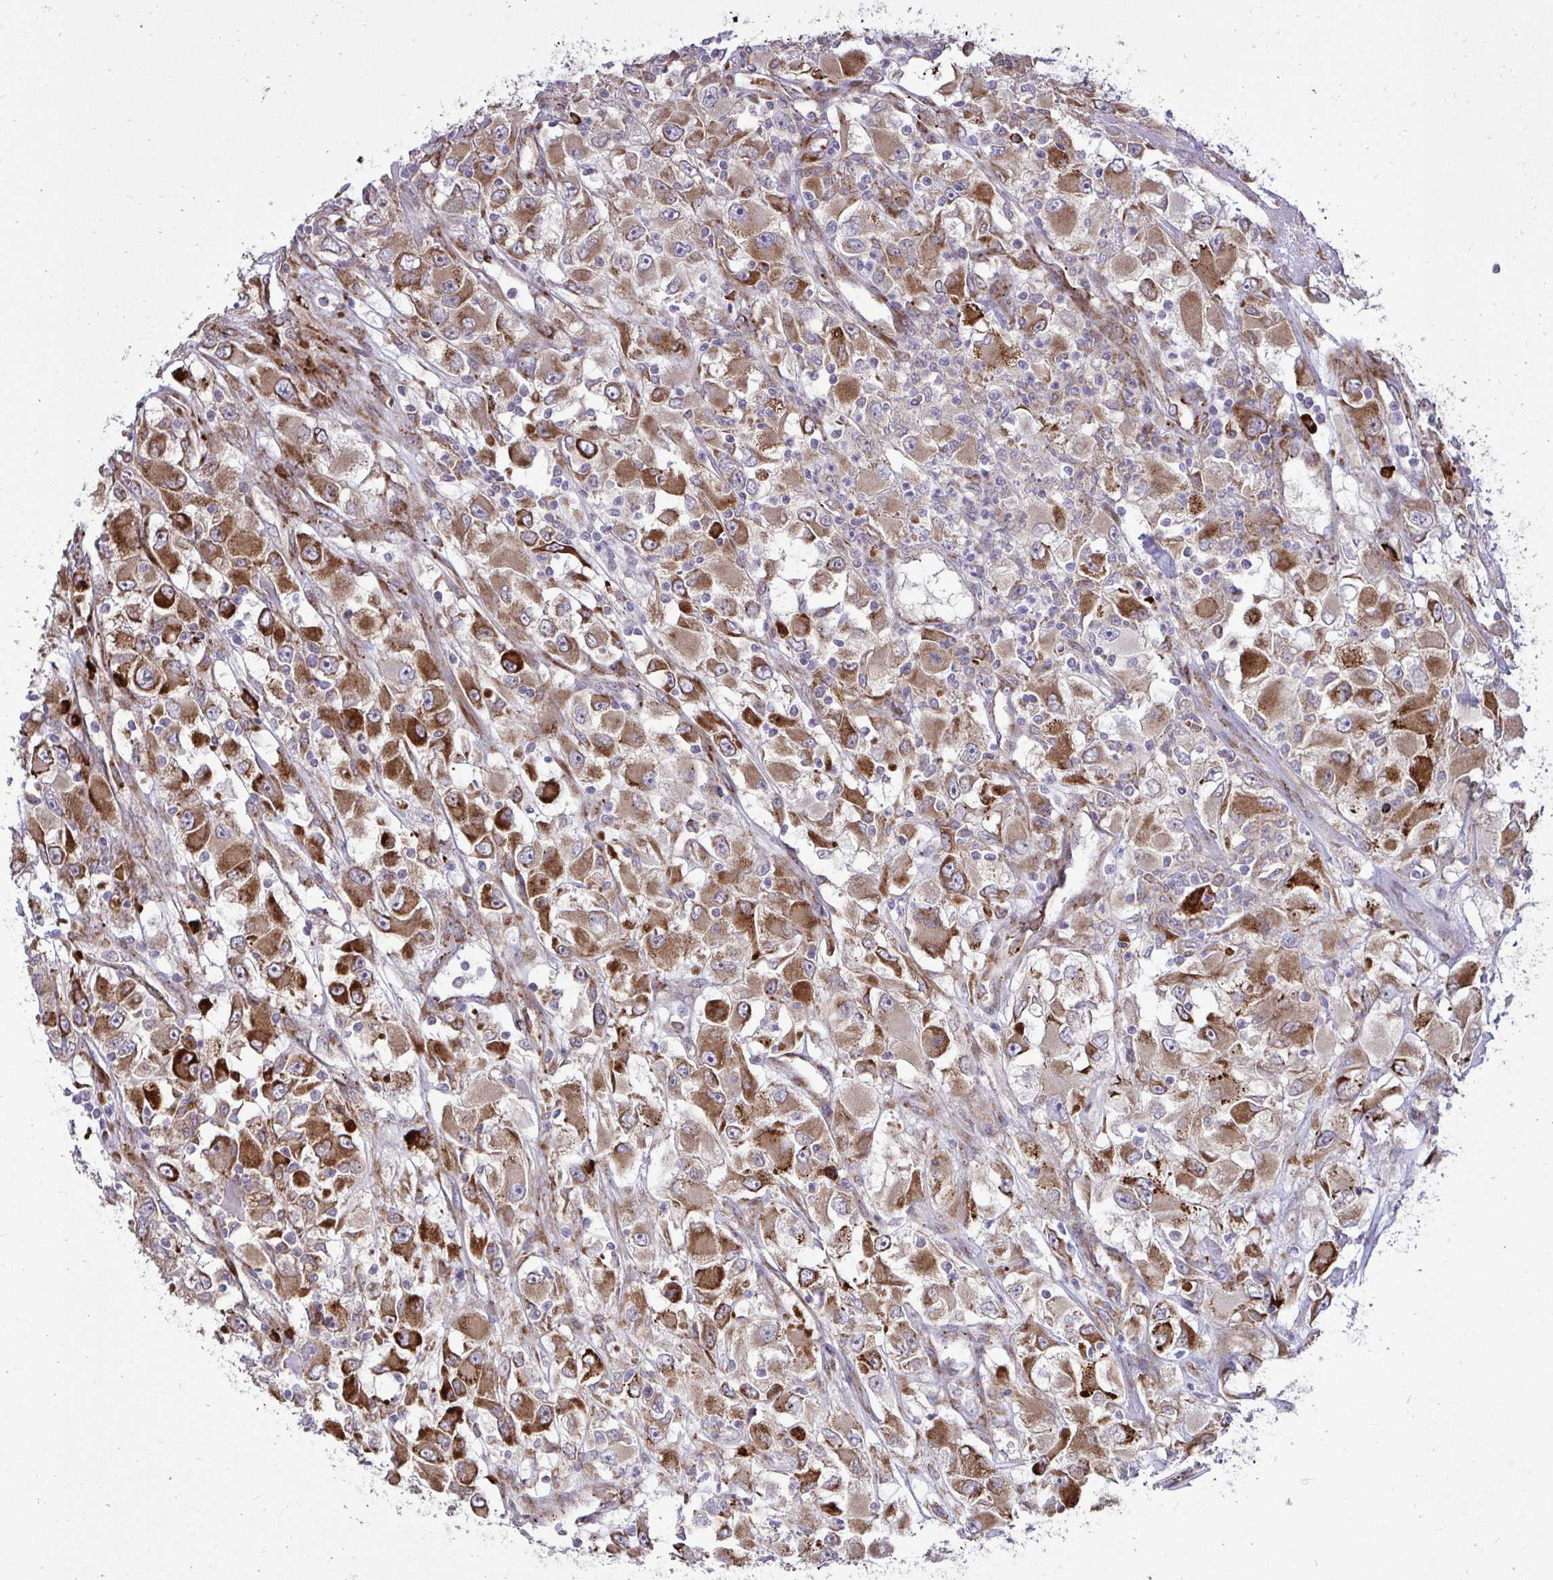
{"staining": {"intensity": "moderate", "quantity": ">75%", "location": "cytoplasmic/membranous"}, "tissue": "renal cancer", "cell_type": "Tumor cells", "image_type": "cancer", "snomed": [{"axis": "morphology", "description": "Adenocarcinoma, NOS"}, {"axis": "topography", "description": "Kidney"}], "caption": "Approximately >75% of tumor cells in renal adenocarcinoma reveal moderate cytoplasmic/membranous protein staining as visualized by brown immunohistochemical staining.", "gene": "LIMS1", "patient": {"sex": "female", "age": 52}}